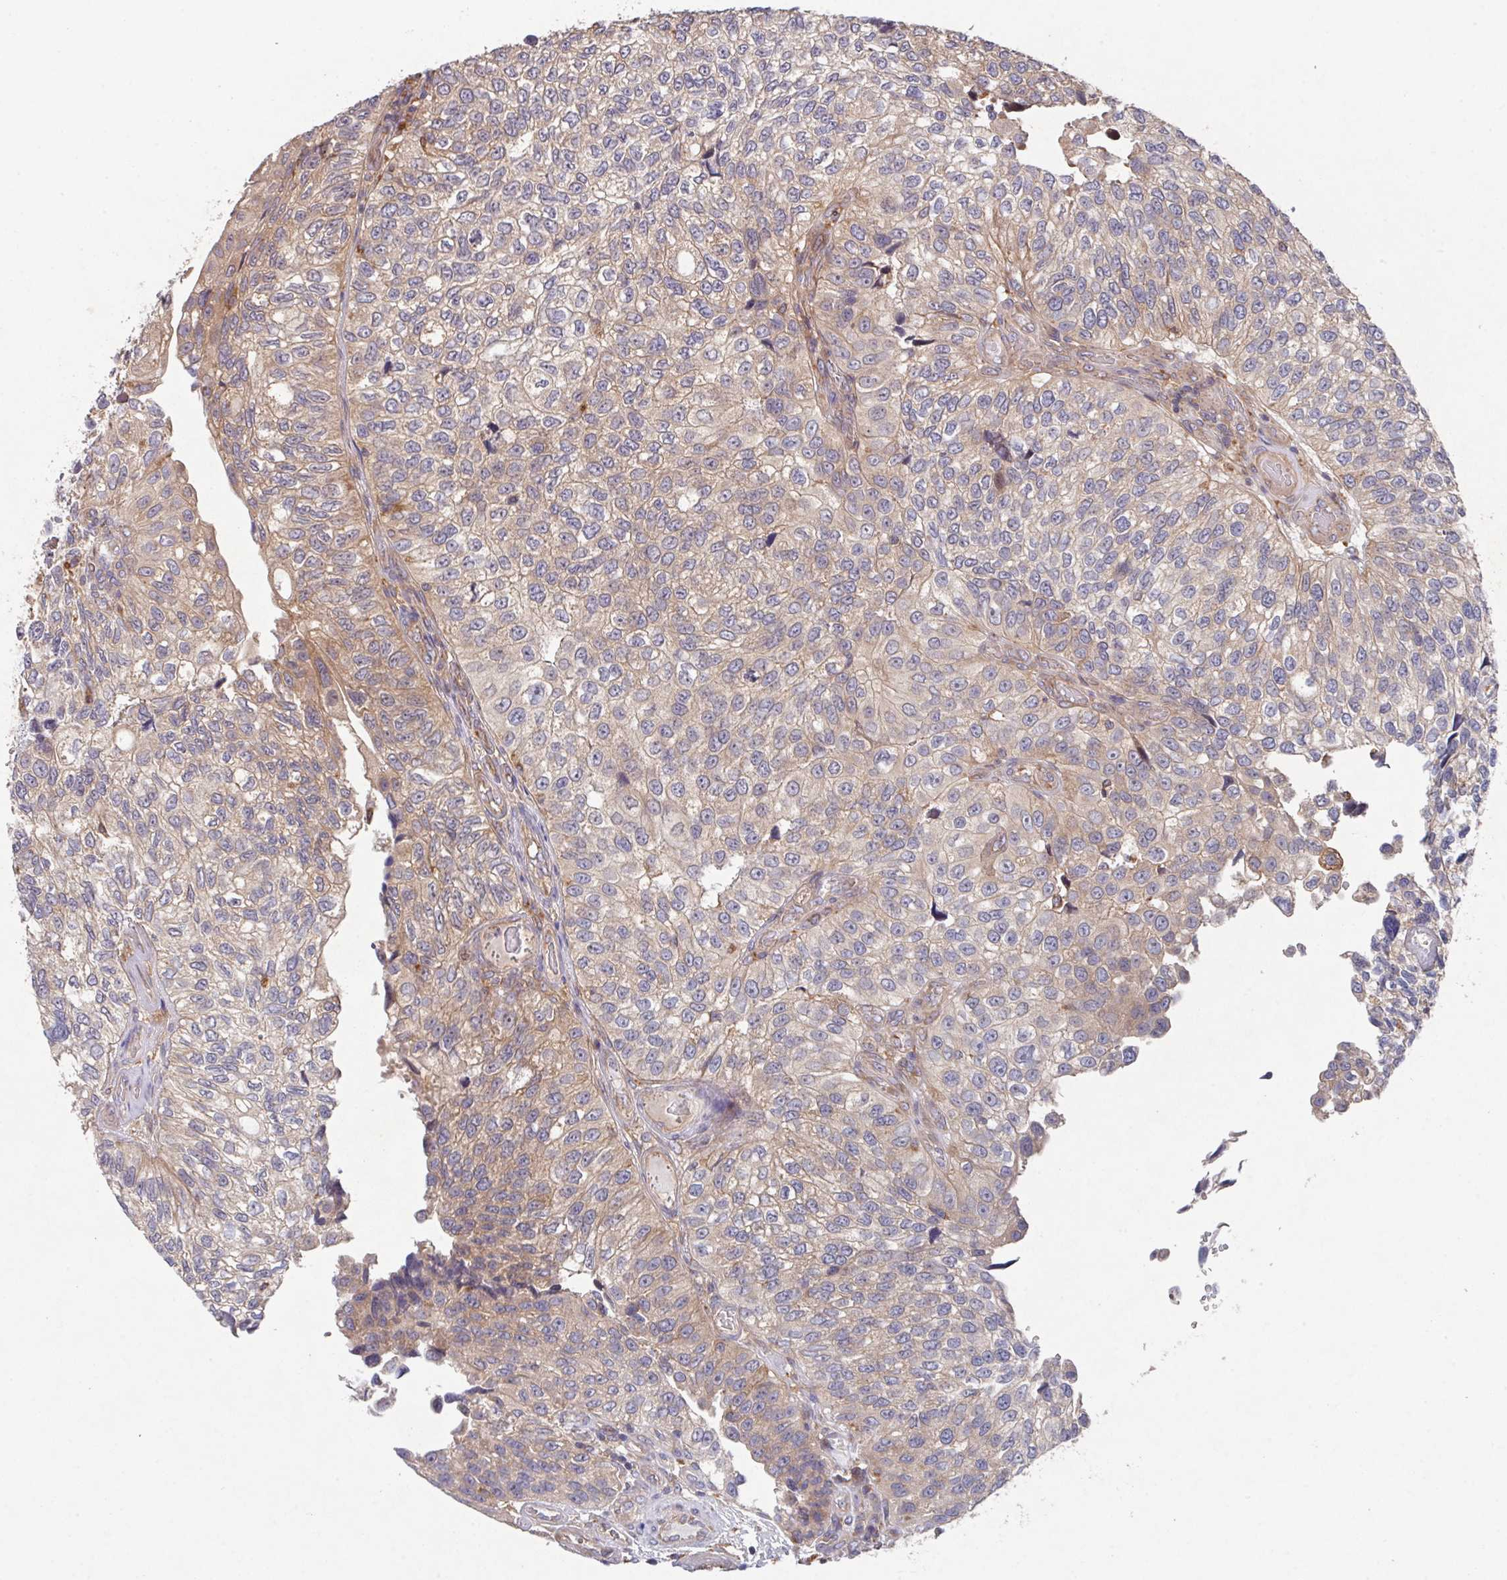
{"staining": {"intensity": "weak", "quantity": "25%-75%", "location": "cytoplasmic/membranous"}, "tissue": "urothelial cancer", "cell_type": "Tumor cells", "image_type": "cancer", "snomed": [{"axis": "morphology", "description": "Urothelial carcinoma, NOS"}, {"axis": "topography", "description": "Urinary bladder"}], "caption": "This image displays transitional cell carcinoma stained with IHC to label a protein in brown. The cytoplasmic/membranous of tumor cells show weak positivity for the protein. Nuclei are counter-stained blue.", "gene": "TRIM14", "patient": {"sex": "male", "age": 87}}